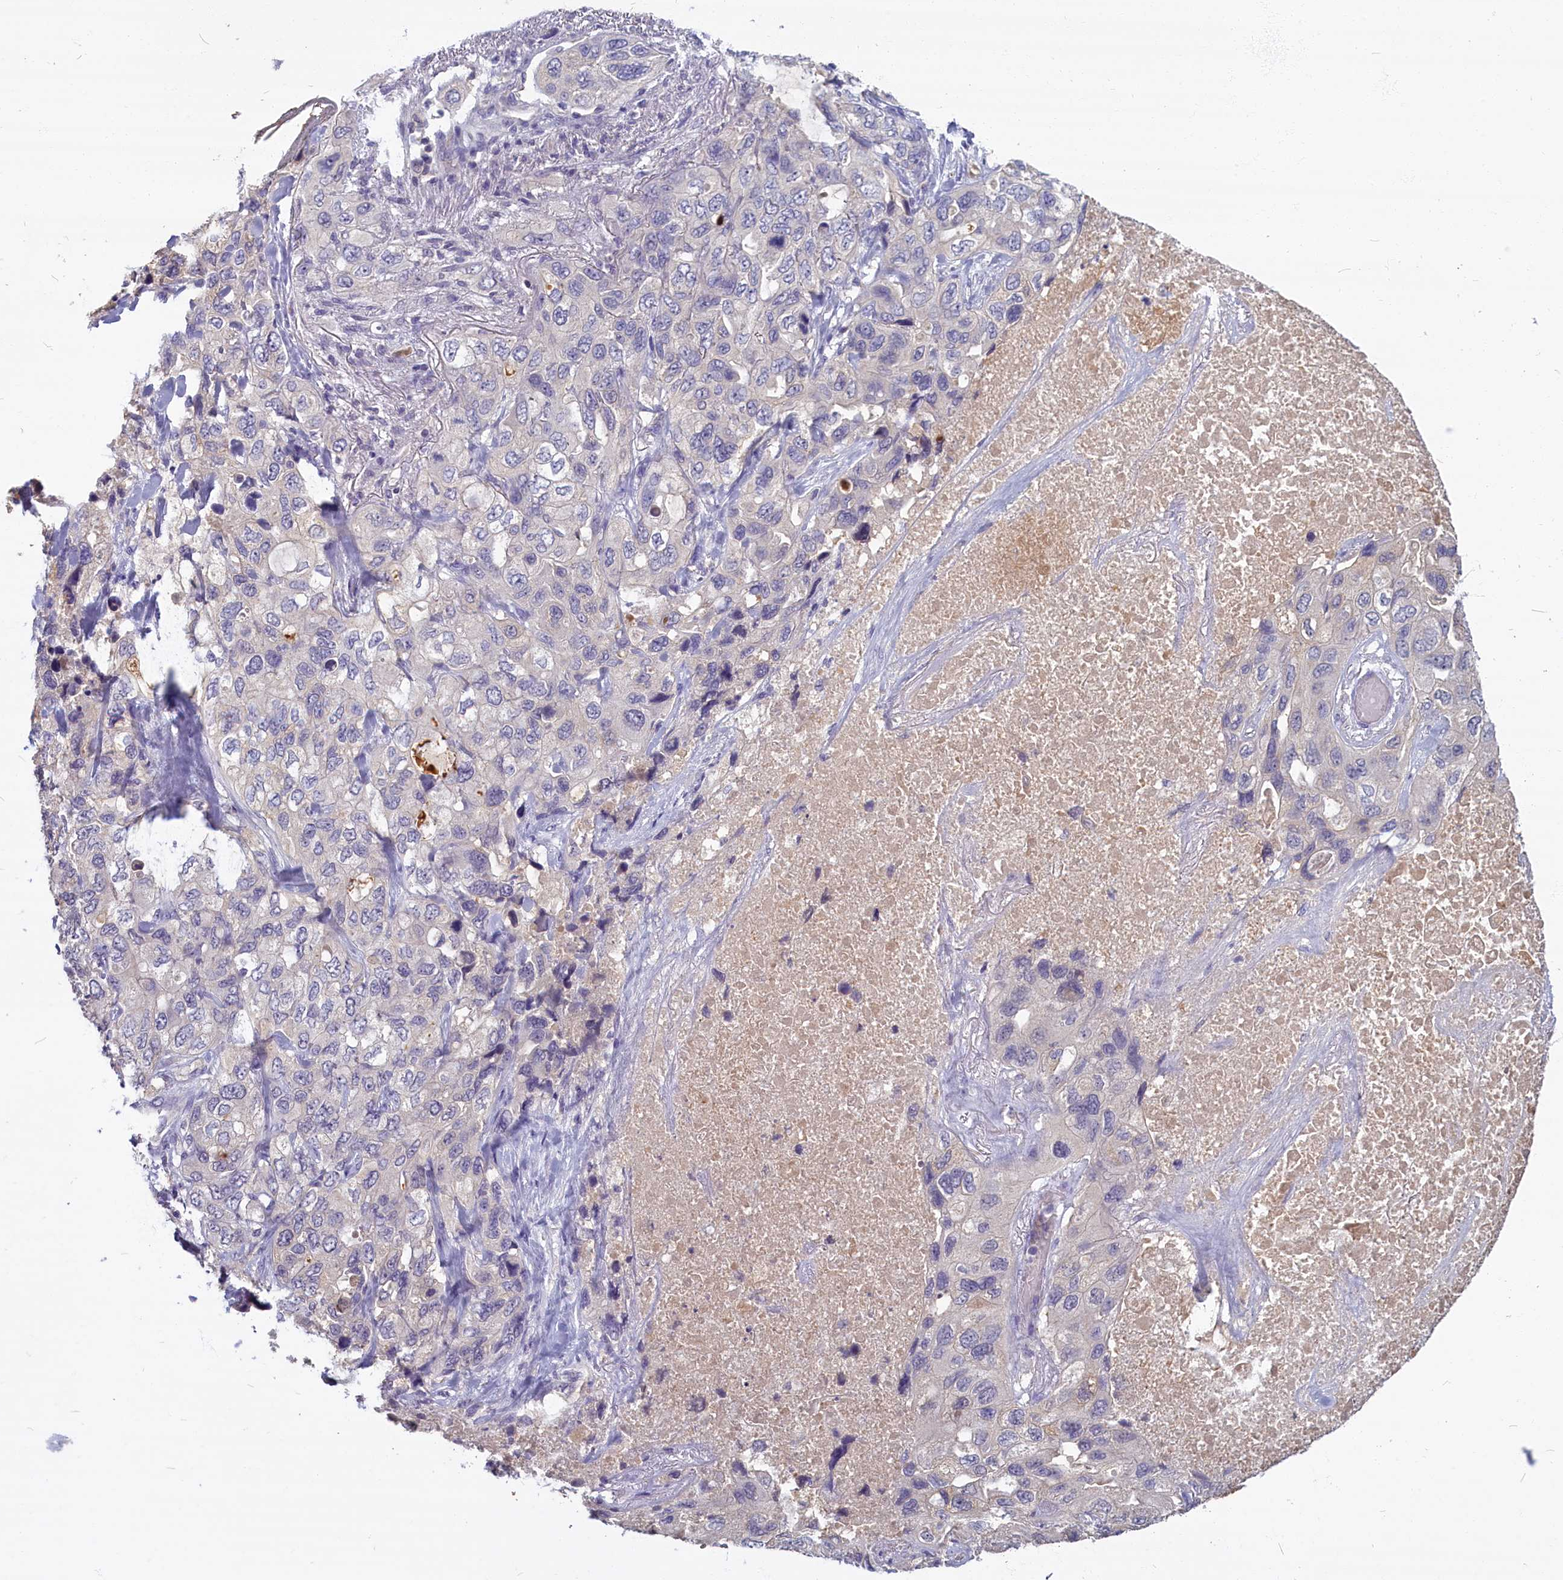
{"staining": {"intensity": "negative", "quantity": "none", "location": "none"}, "tissue": "lung cancer", "cell_type": "Tumor cells", "image_type": "cancer", "snomed": [{"axis": "morphology", "description": "Squamous cell carcinoma, NOS"}, {"axis": "topography", "description": "Lung"}], "caption": "Histopathology image shows no significant protein positivity in tumor cells of lung cancer.", "gene": "SV2C", "patient": {"sex": "female", "age": 73}}